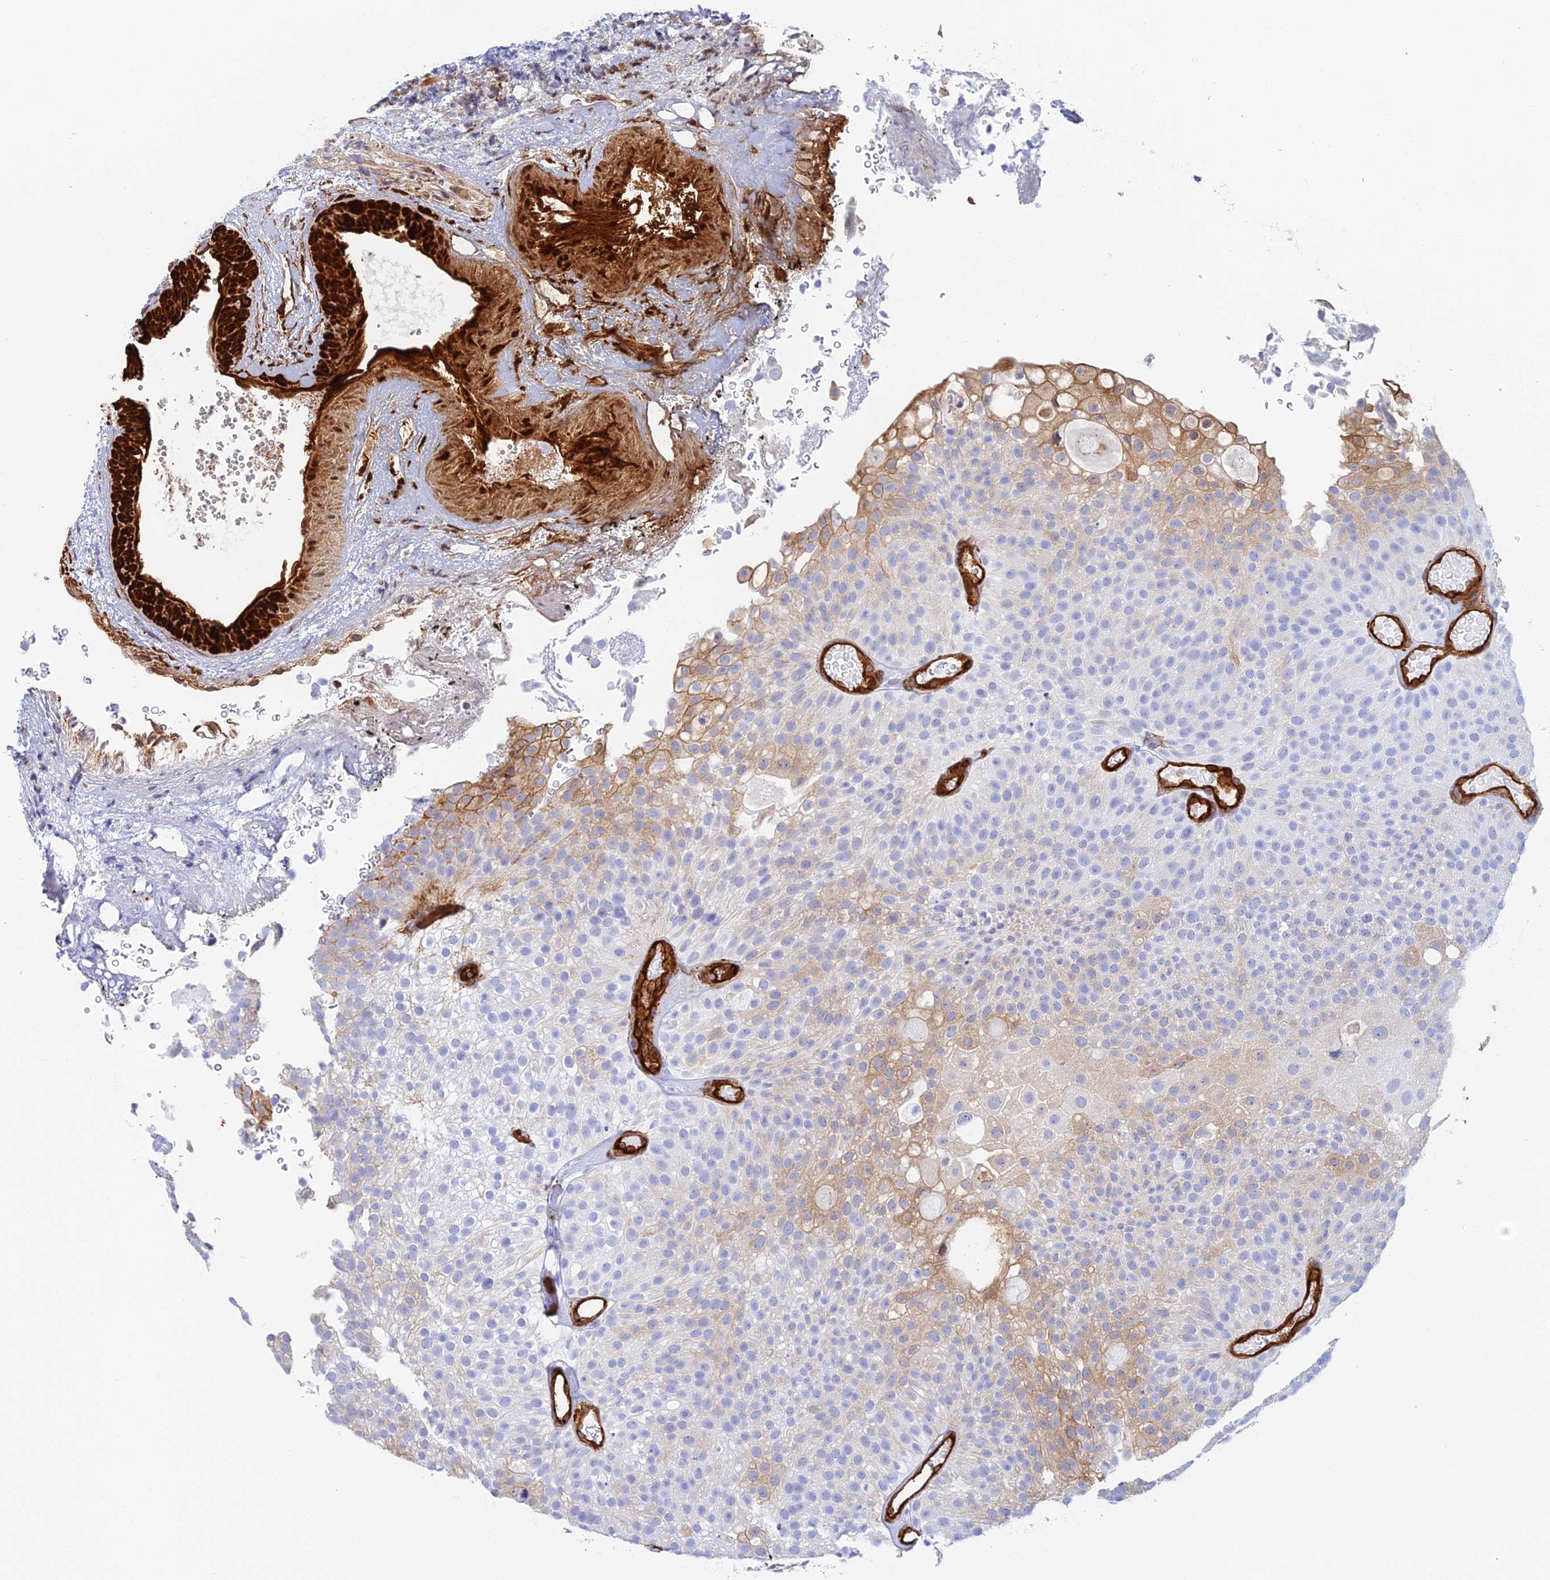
{"staining": {"intensity": "moderate", "quantity": "<25%", "location": "cytoplasmic/membranous"}, "tissue": "urothelial cancer", "cell_type": "Tumor cells", "image_type": "cancer", "snomed": [{"axis": "morphology", "description": "Urothelial carcinoma, Low grade"}, {"axis": "topography", "description": "Urinary bladder"}], "caption": "Immunohistochemical staining of urothelial cancer exhibits low levels of moderate cytoplasmic/membranous protein expression in approximately <25% of tumor cells.", "gene": "CRIP2", "patient": {"sex": "male", "age": 78}}